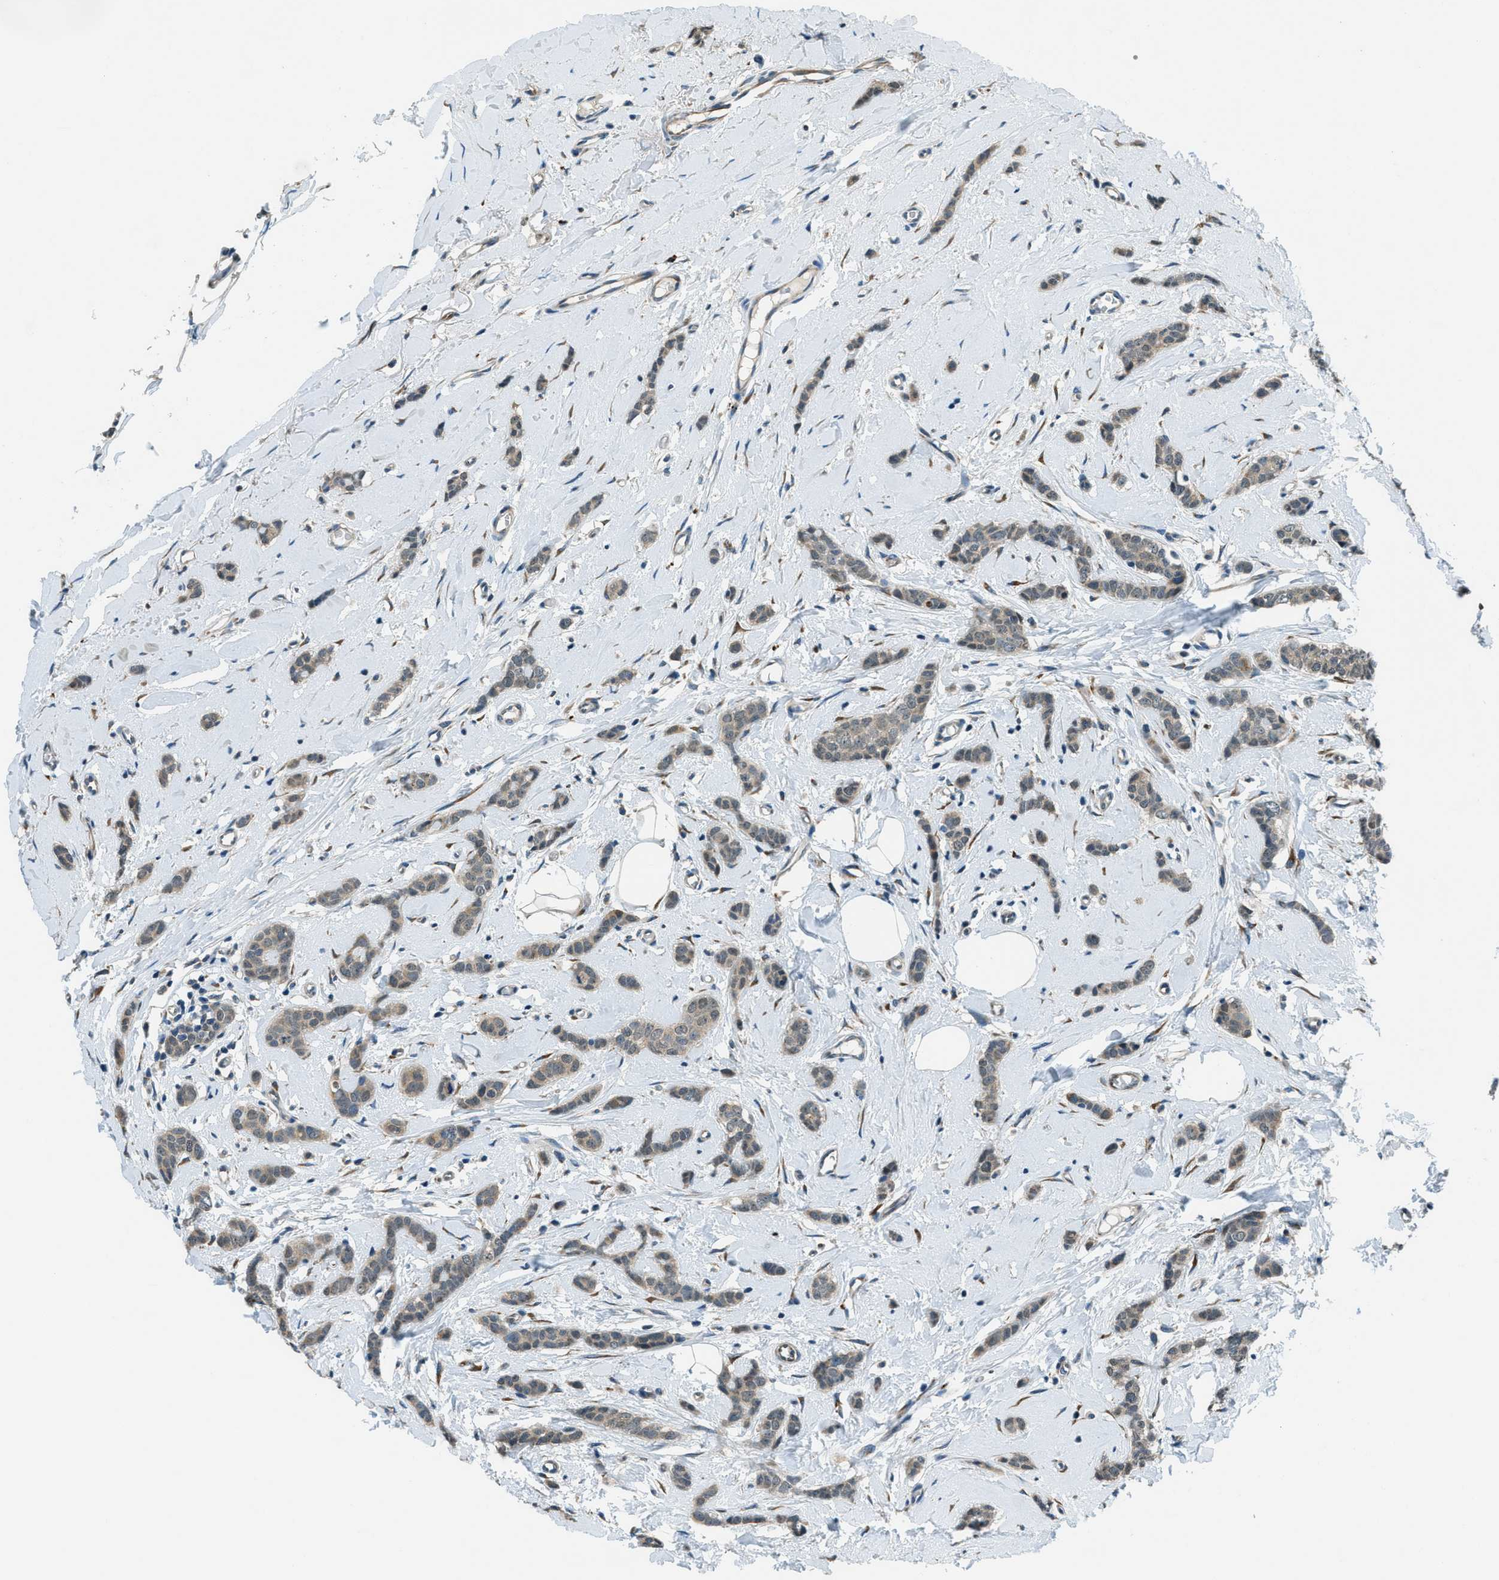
{"staining": {"intensity": "weak", "quantity": ">75%", "location": "cytoplasmic/membranous"}, "tissue": "breast cancer", "cell_type": "Tumor cells", "image_type": "cancer", "snomed": [{"axis": "morphology", "description": "Lobular carcinoma"}, {"axis": "topography", "description": "Skin"}, {"axis": "topography", "description": "Breast"}], "caption": "A photomicrograph showing weak cytoplasmic/membranous staining in approximately >75% of tumor cells in breast lobular carcinoma, as visualized by brown immunohistochemical staining.", "gene": "GINM1", "patient": {"sex": "female", "age": 46}}